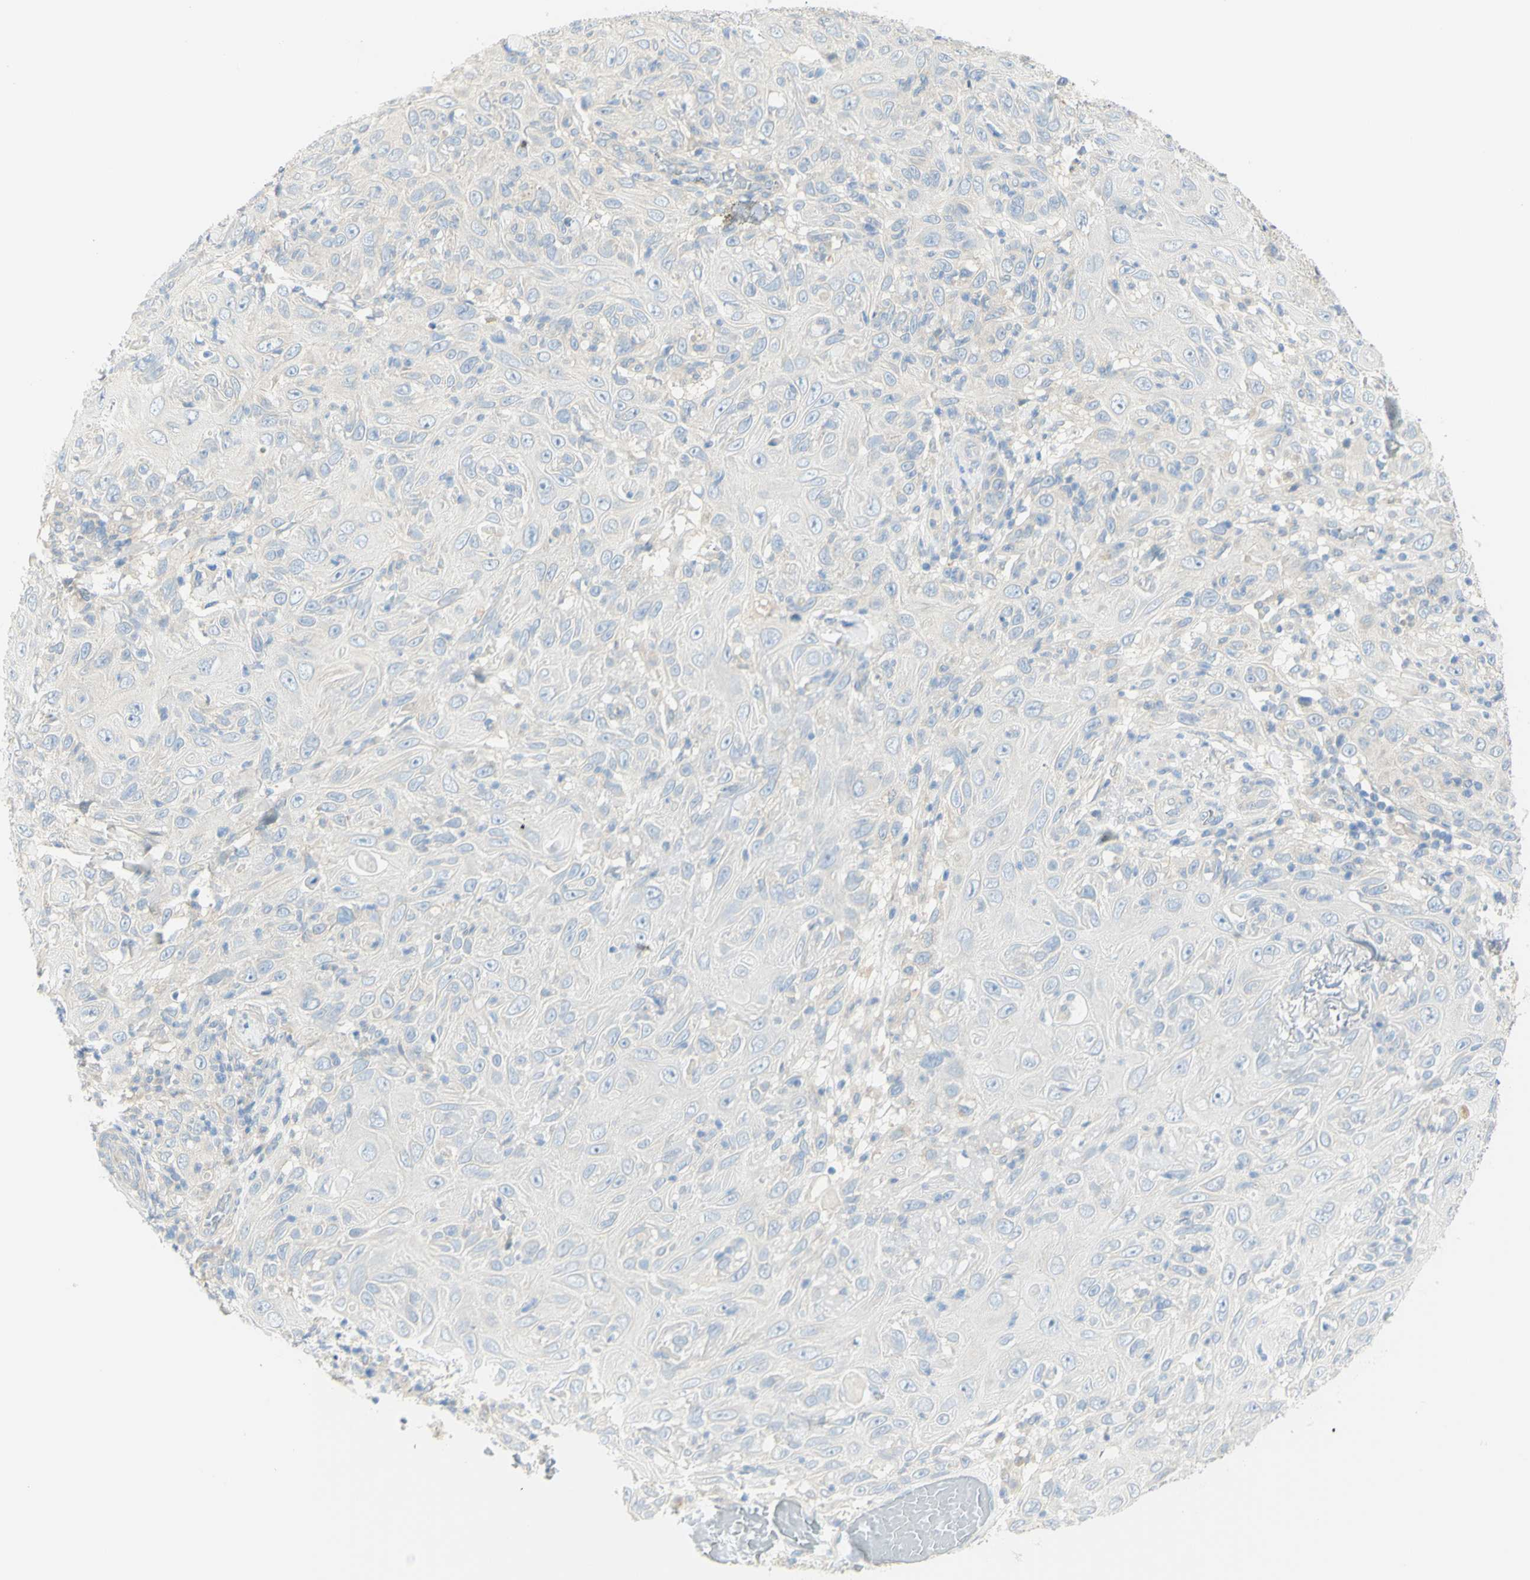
{"staining": {"intensity": "negative", "quantity": "none", "location": "none"}, "tissue": "skin cancer", "cell_type": "Tumor cells", "image_type": "cancer", "snomed": [{"axis": "morphology", "description": "Squamous cell carcinoma, NOS"}, {"axis": "topography", "description": "Skin"}], "caption": "DAB (3,3'-diaminobenzidine) immunohistochemical staining of skin squamous cell carcinoma demonstrates no significant expression in tumor cells.", "gene": "GCNT3", "patient": {"sex": "female", "age": 88}}